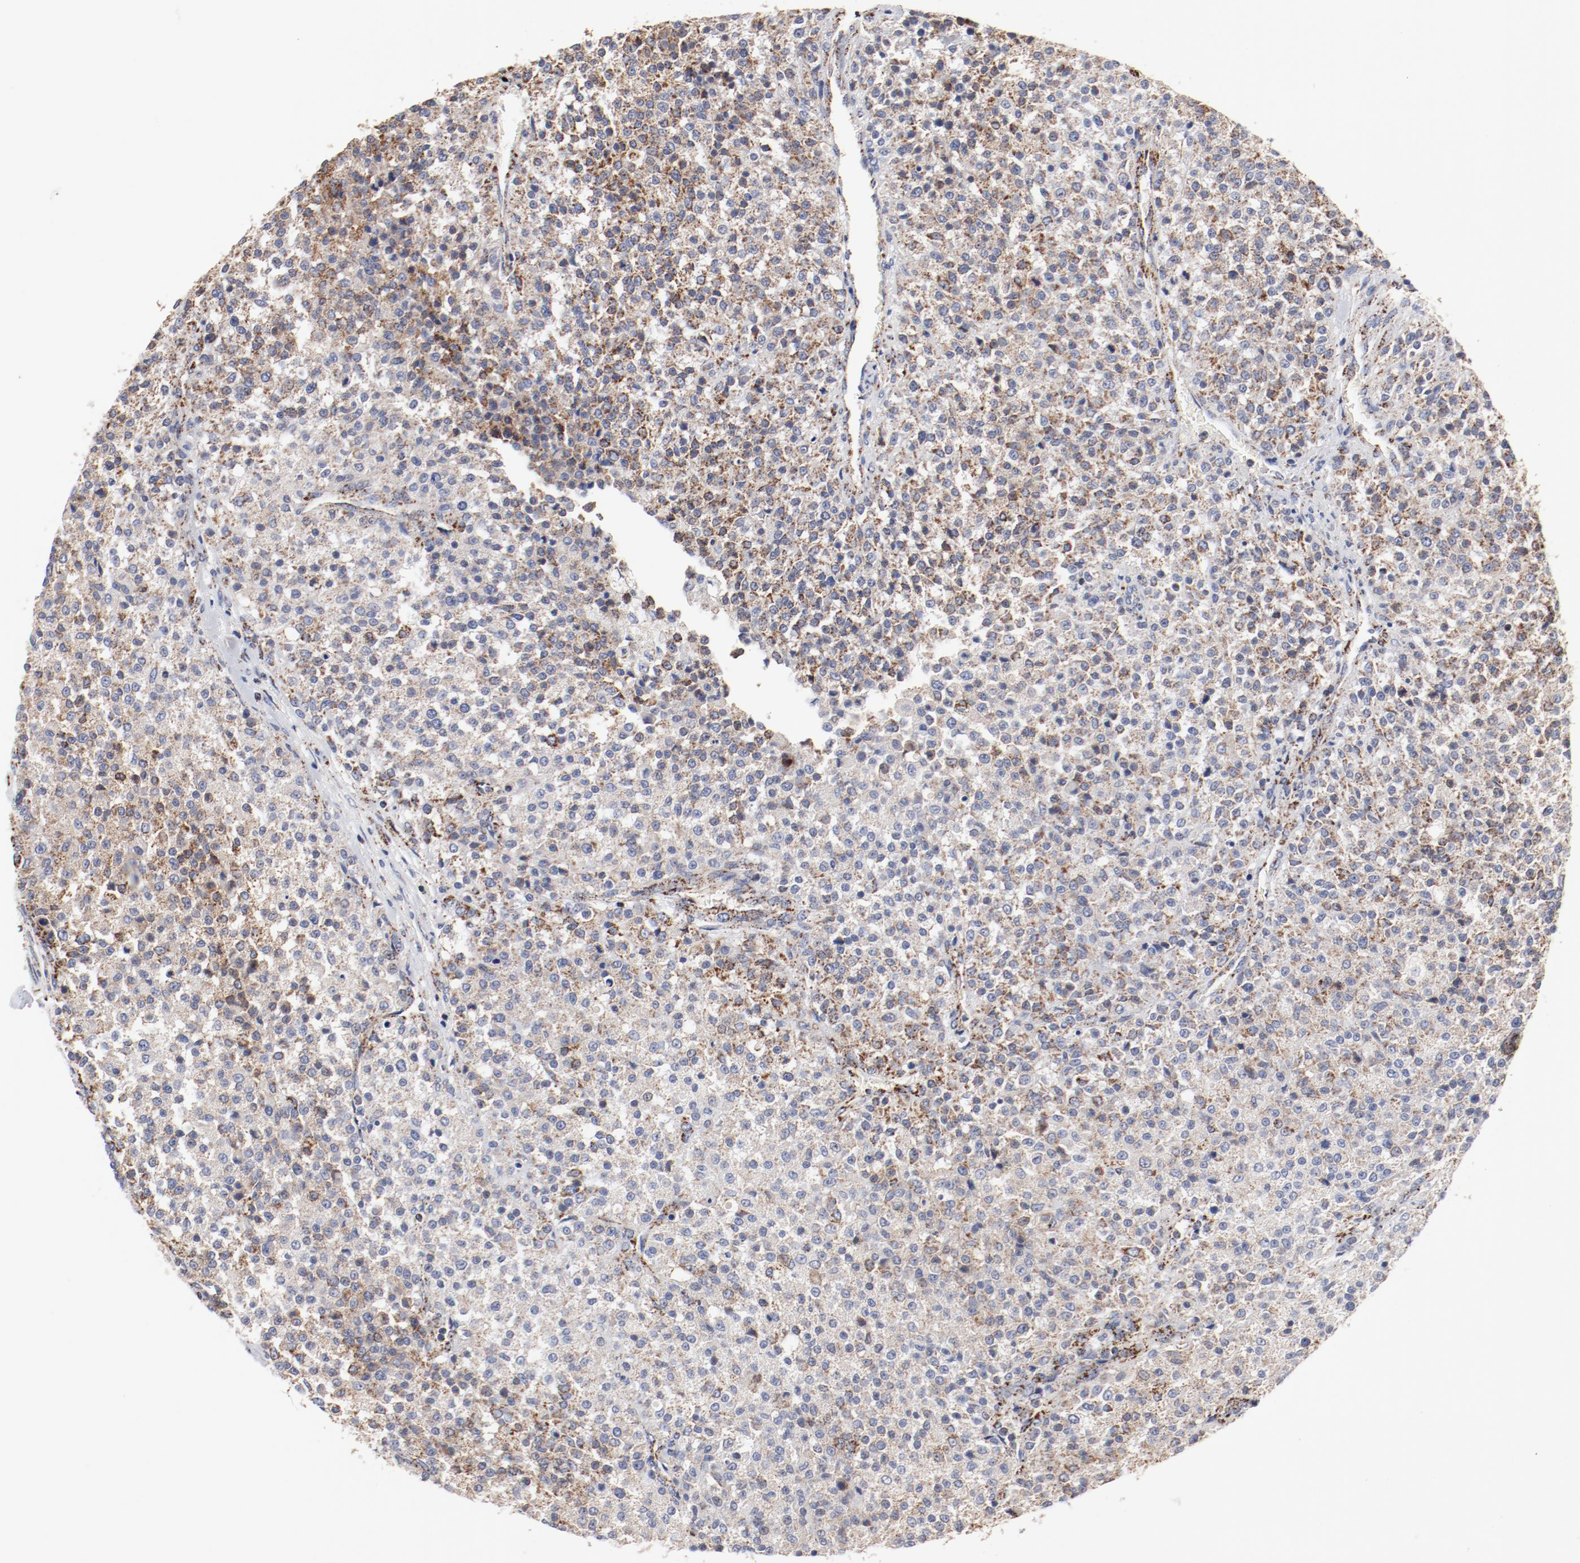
{"staining": {"intensity": "moderate", "quantity": ">75%", "location": "cytoplasmic/membranous"}, "tissue": "testis cancer", "cell_type": "Tumor cells", "image_type": "cancer", "snomed": [{"axis": "morphology", "description": "Seminoma, NOS"}, {"axis": "topography", "description": "Testis"}], "caption": "Immunohistochemical staining of testis cancer (seminoma) exhibits medium levels of moderate cytoplasmic/membranous protein expression in about >75% of tumor cells.", "gene": "NDUFV2", "patient": {"sex": "male", "age": 59}}